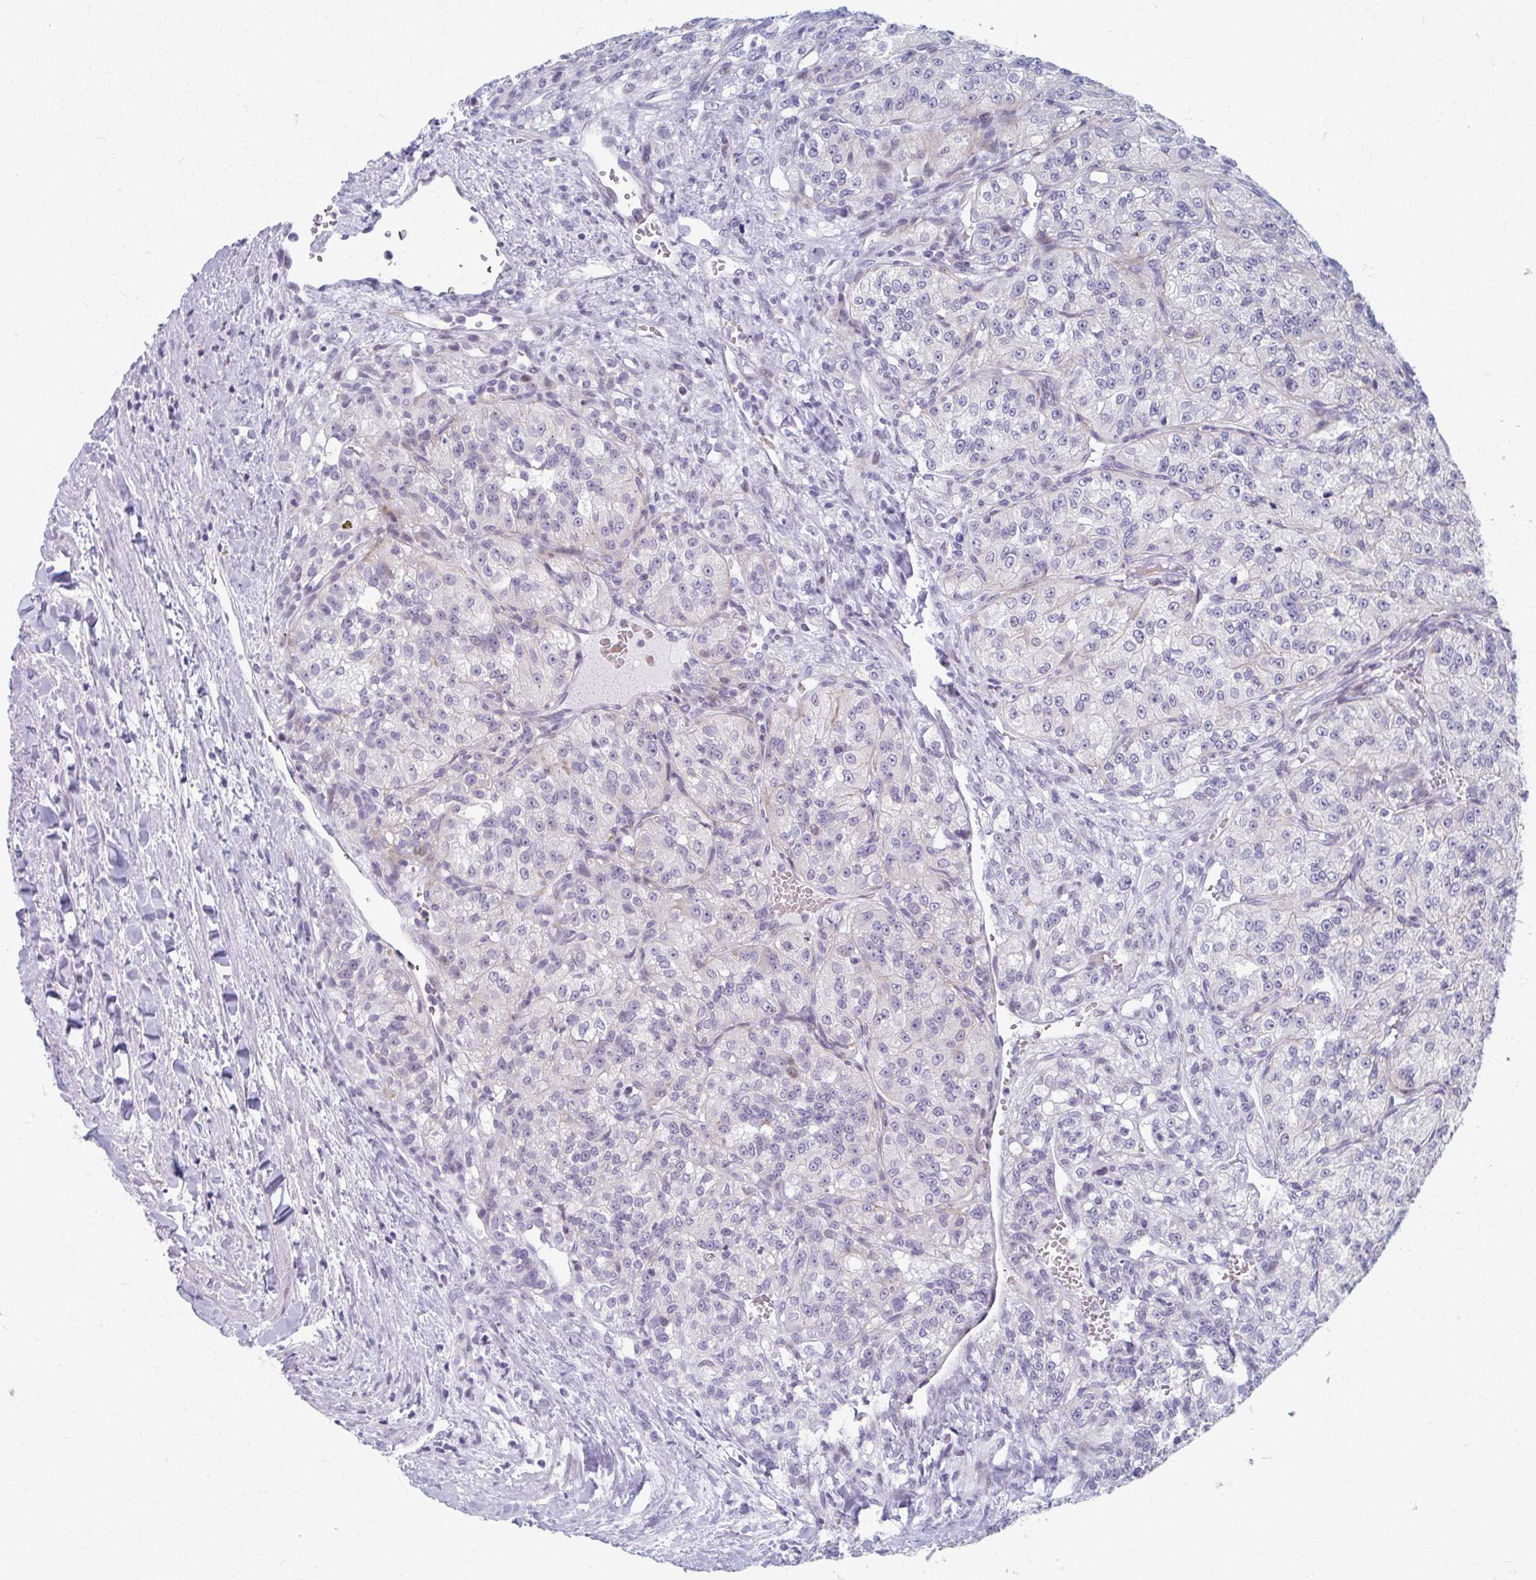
{"staining": {"intensity": "negative", "quantity": "none", "location": "none"}, "tissue": "renal cancer", "cell_type": "Tumor cells", "image_type": "cancer", "snomed": [{"axis": "morphology", "description": "Adenocarcinoma, NOS"}, {"axis": "topography", "description": "Kidney"}], "caption": "Protein analysis of renal cancer demonstrates no significant staining in tumor cells.", "gene": "ABHD16B", "patient": {"sex": "female", "age": 63}}